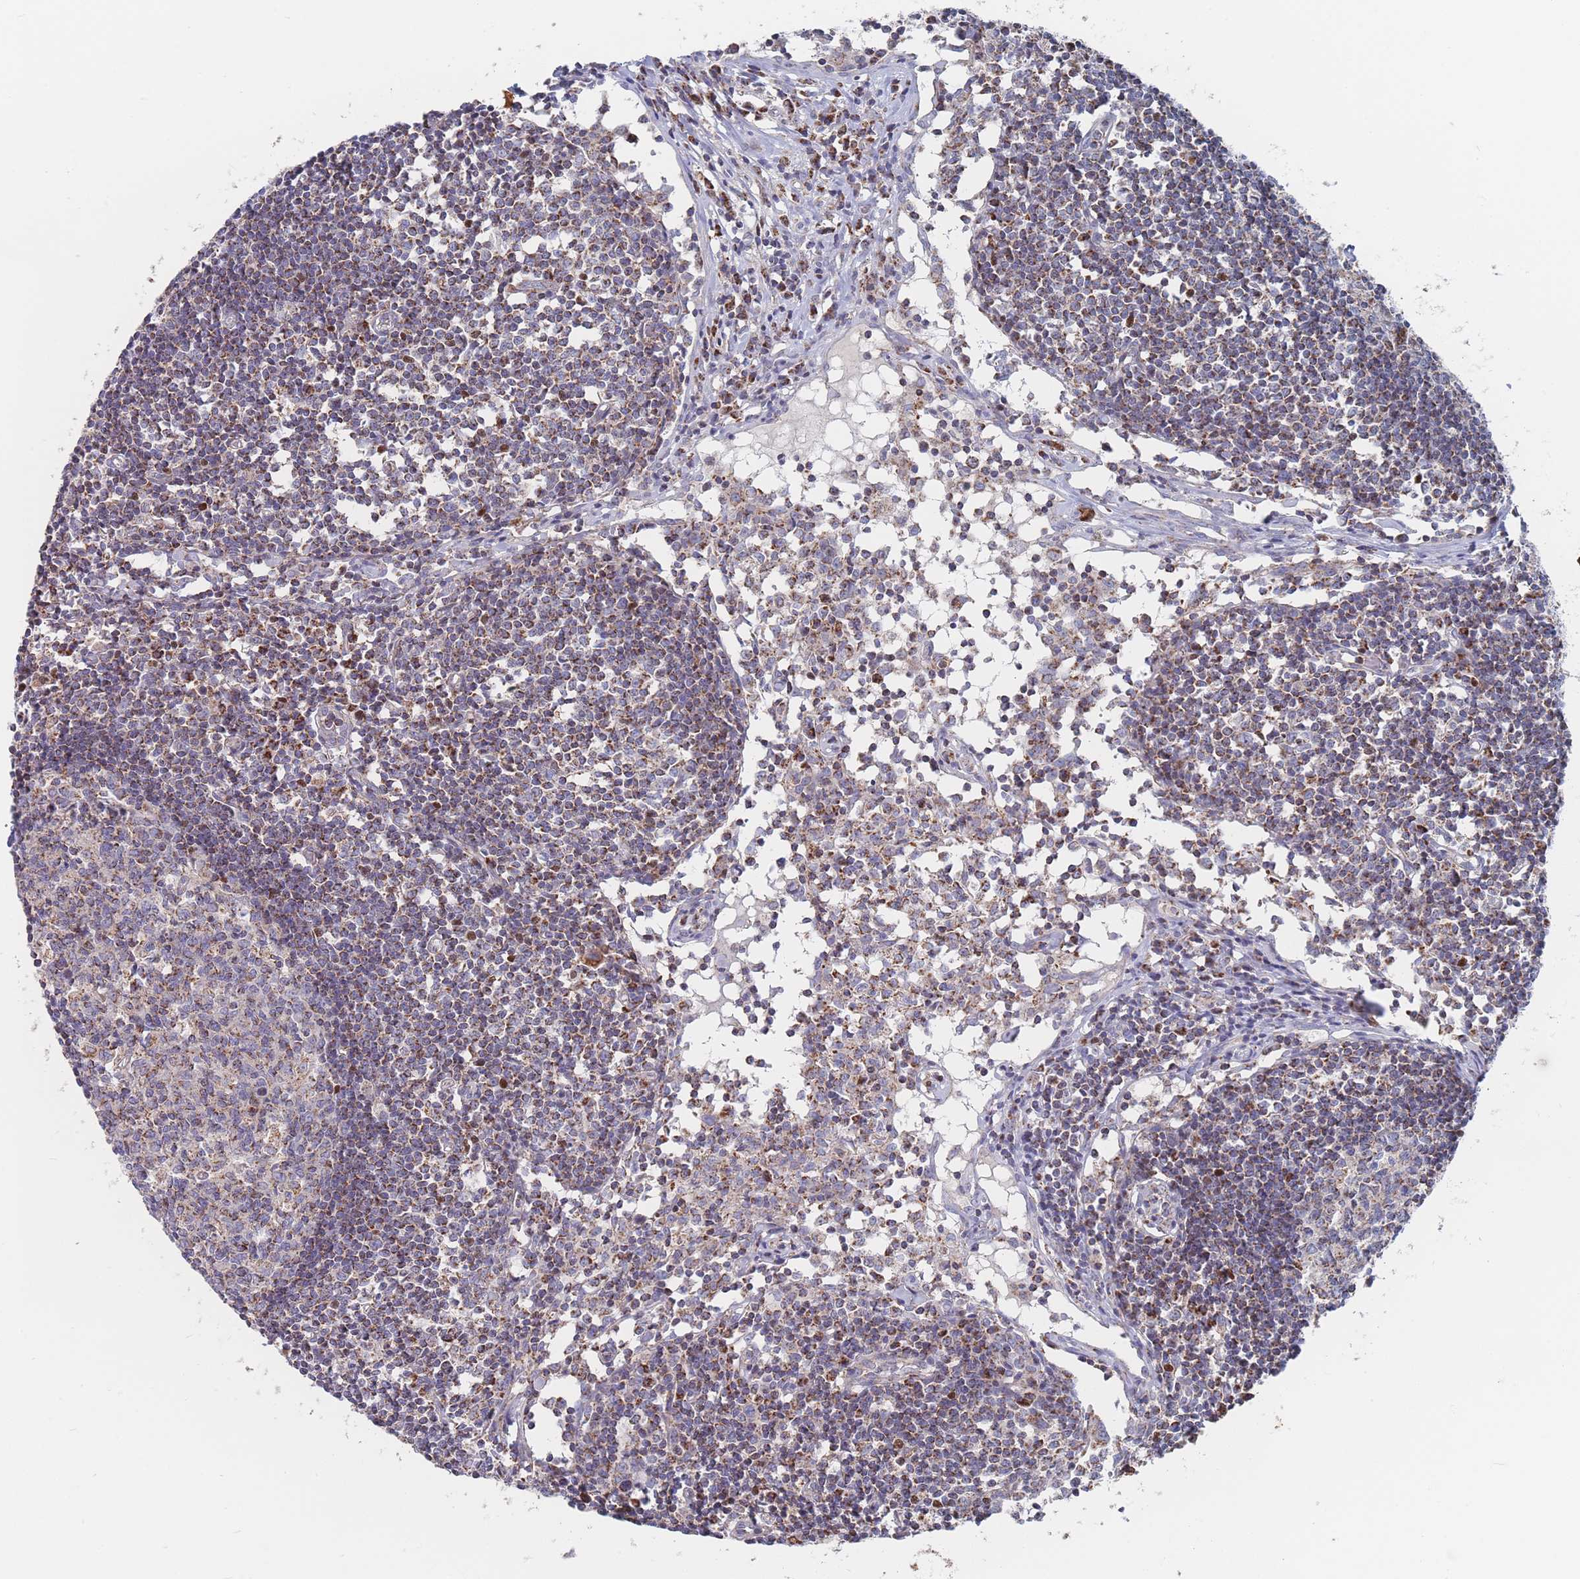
{"staining": {"intensity": "moderate", "quantity": "<25%", "location": "cytoplasmic/membranous"}, "tissue": "lymph node", "cell_type": "Germinal center cells", "image_type": "normal", "snomed": [{"axis": "morphology", "description": "Normal tissue, NOS"}, {"axis": "topography", "description": "Lymph node"}], "caption": "Lymph node stained for a protein reveals moderate cytoplasmic/membranous positivity in germinal center cells. (DAB (3,3'-diaminobenzidine) = brown stain, brightfield microscopy at high magnification).", "gene": "IKZF4", "patient": {"sex": "female", "age": 55}}